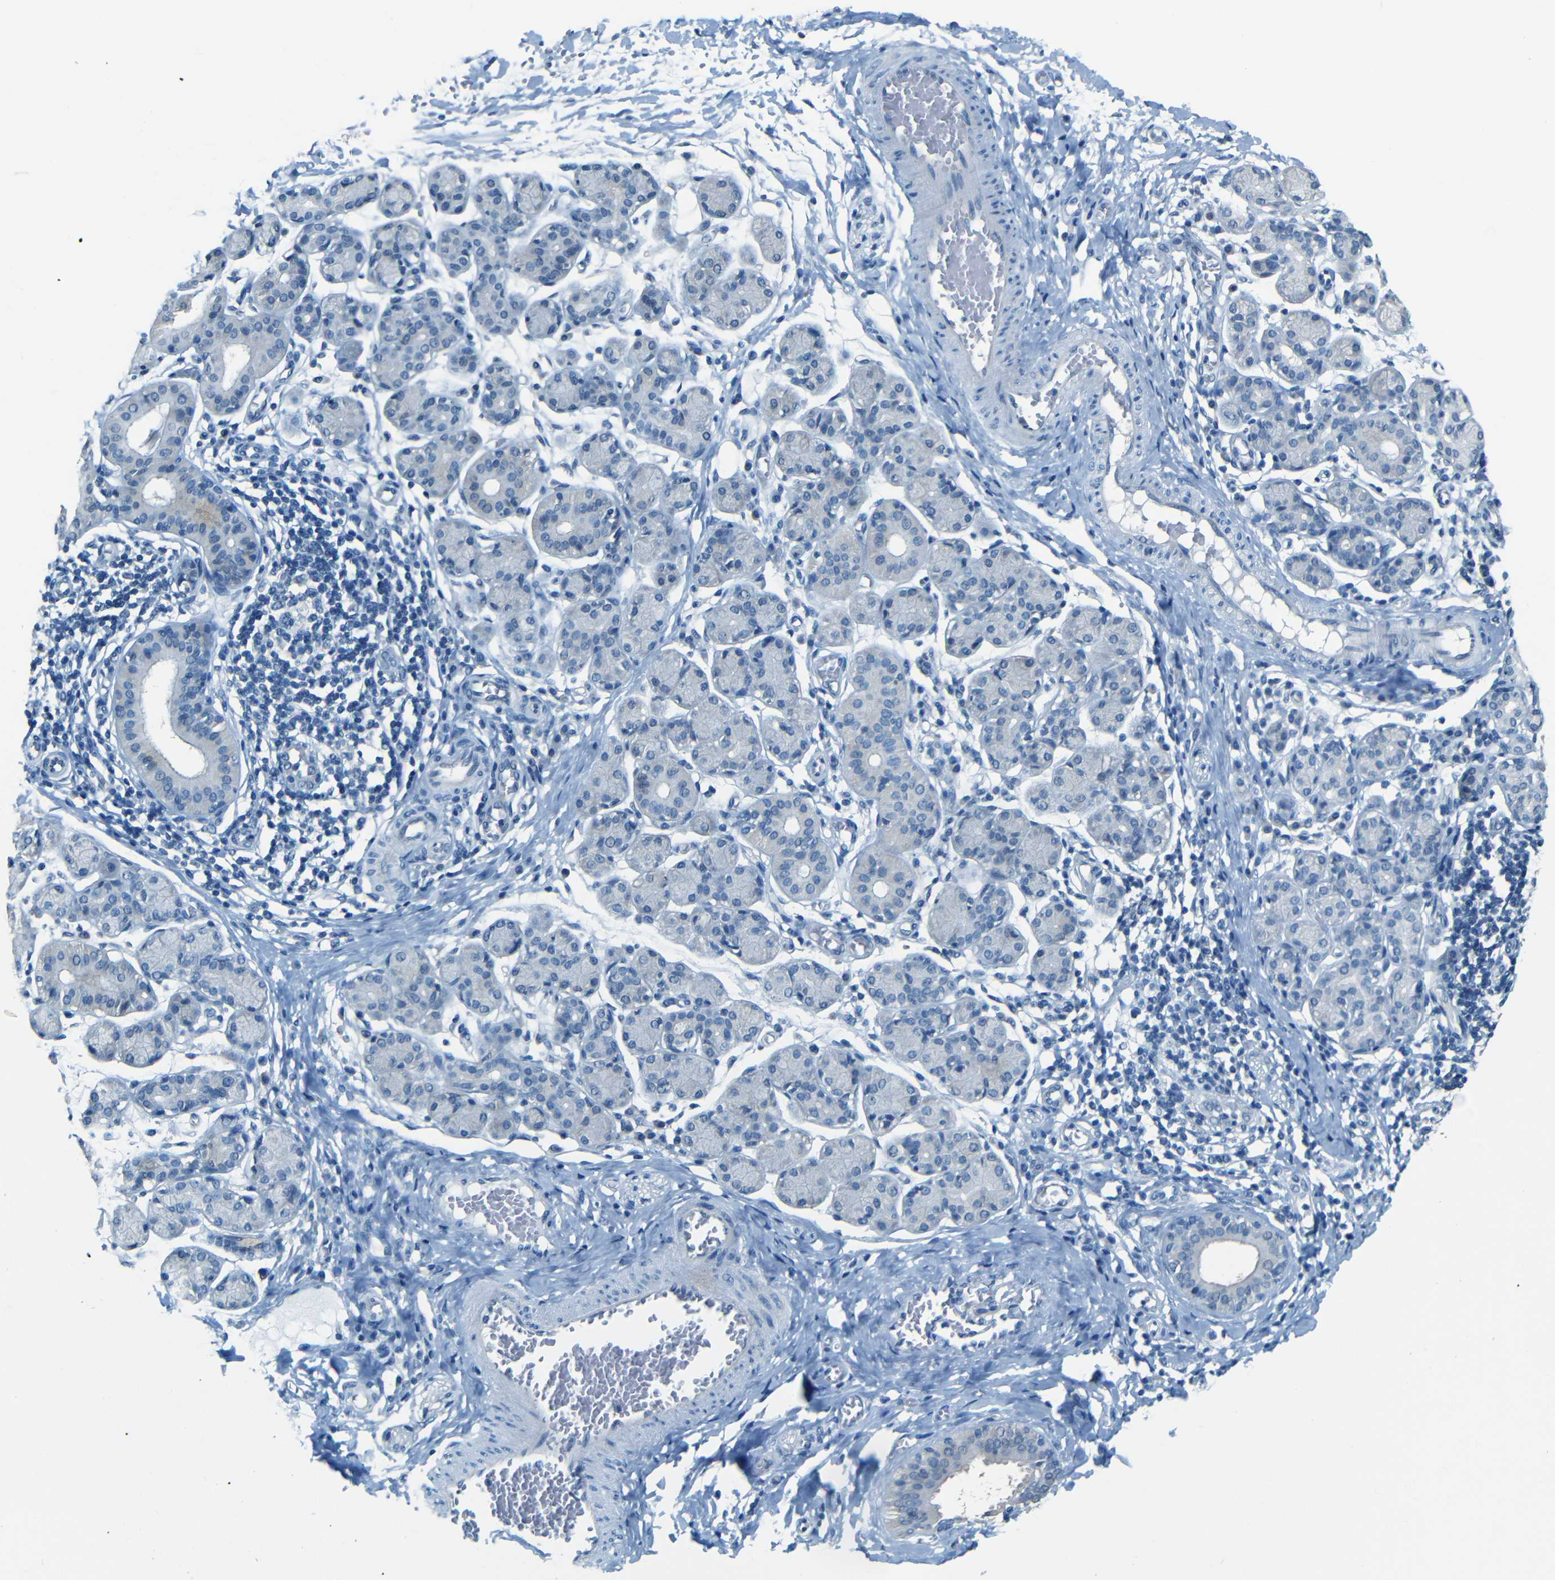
{"staining": {"intensity": "negative", "quantity": "none", "location": "none"}, "tissue": "salivary gland", "cell_type": "Glandular cells", "image_type": "normal", "snomed": [{"axis": "morphology", "description": "Normal tissue, NOS"}, {"axis": "morphology", "description": "Inflammation, NOS"}, {"axis": "topography", "description": "Lymph node"}, {"axis": "topography", "description": "Salivary gland"}], "caption": "A histopathology image of salivary gland stained for a protein reveals no brown staining in glandular cells.", "gene": "ZMAT1", "patient": {"sex": "male", "age": 3}}